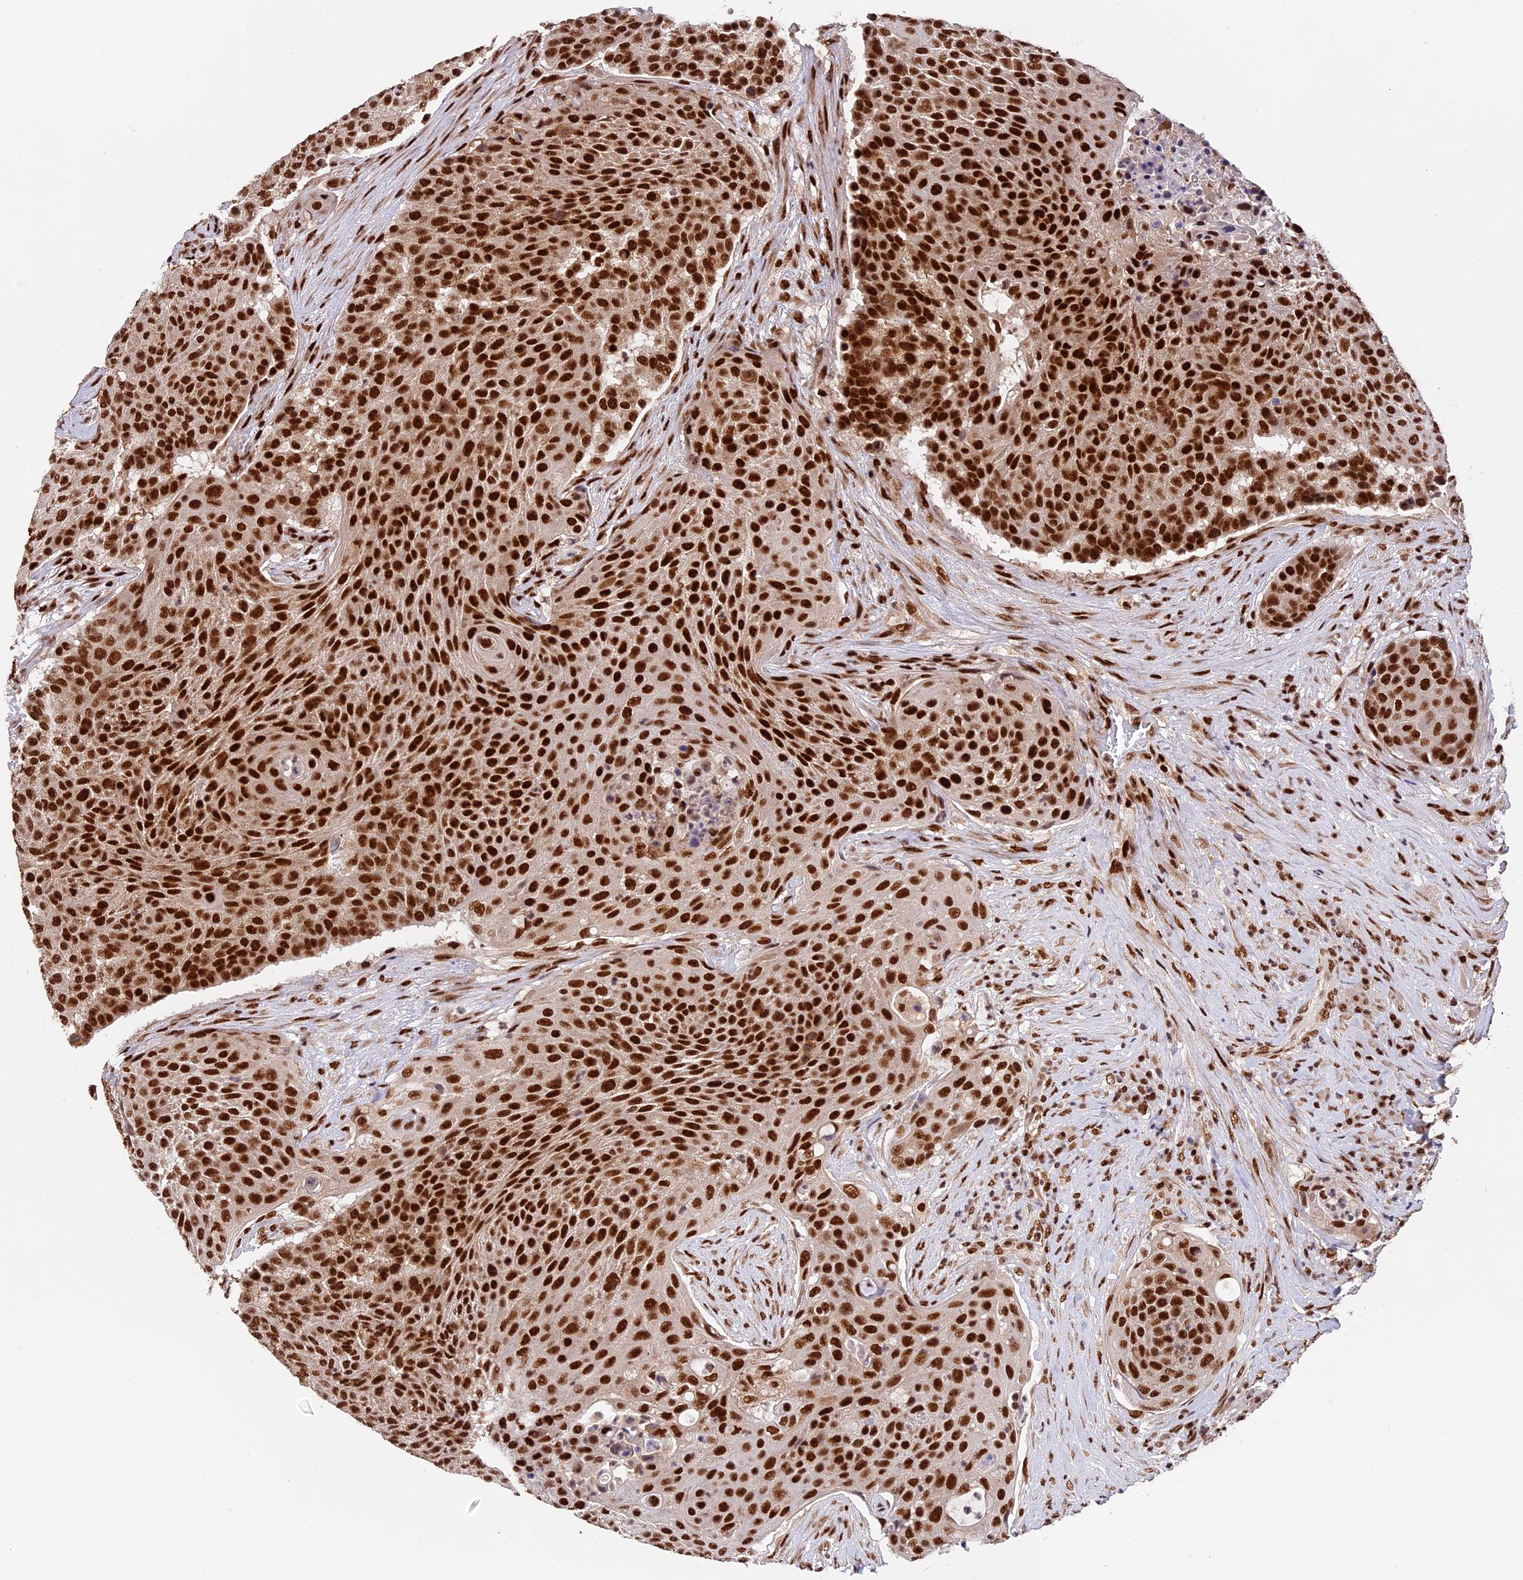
{"staining": {"intensity": "strong", "quantity": ">75%", "location": "nuclear"}, "tissue": "urothelial cancer", "cell_type": "Tumor cells", "image_type": "cancer", "snomed": [{"axis": "morphology", "description": "Urothelial carcinoma, High grade"}, {"axis": "topography", "description": "Urinary bladder"}], "caption": "Protein expression by IHC shows strong nuclear expression in about >75% of tumor cells in urothelial cancer.", "gene": "RAMAC", "patient": {"sex": "female", "age": 63}}